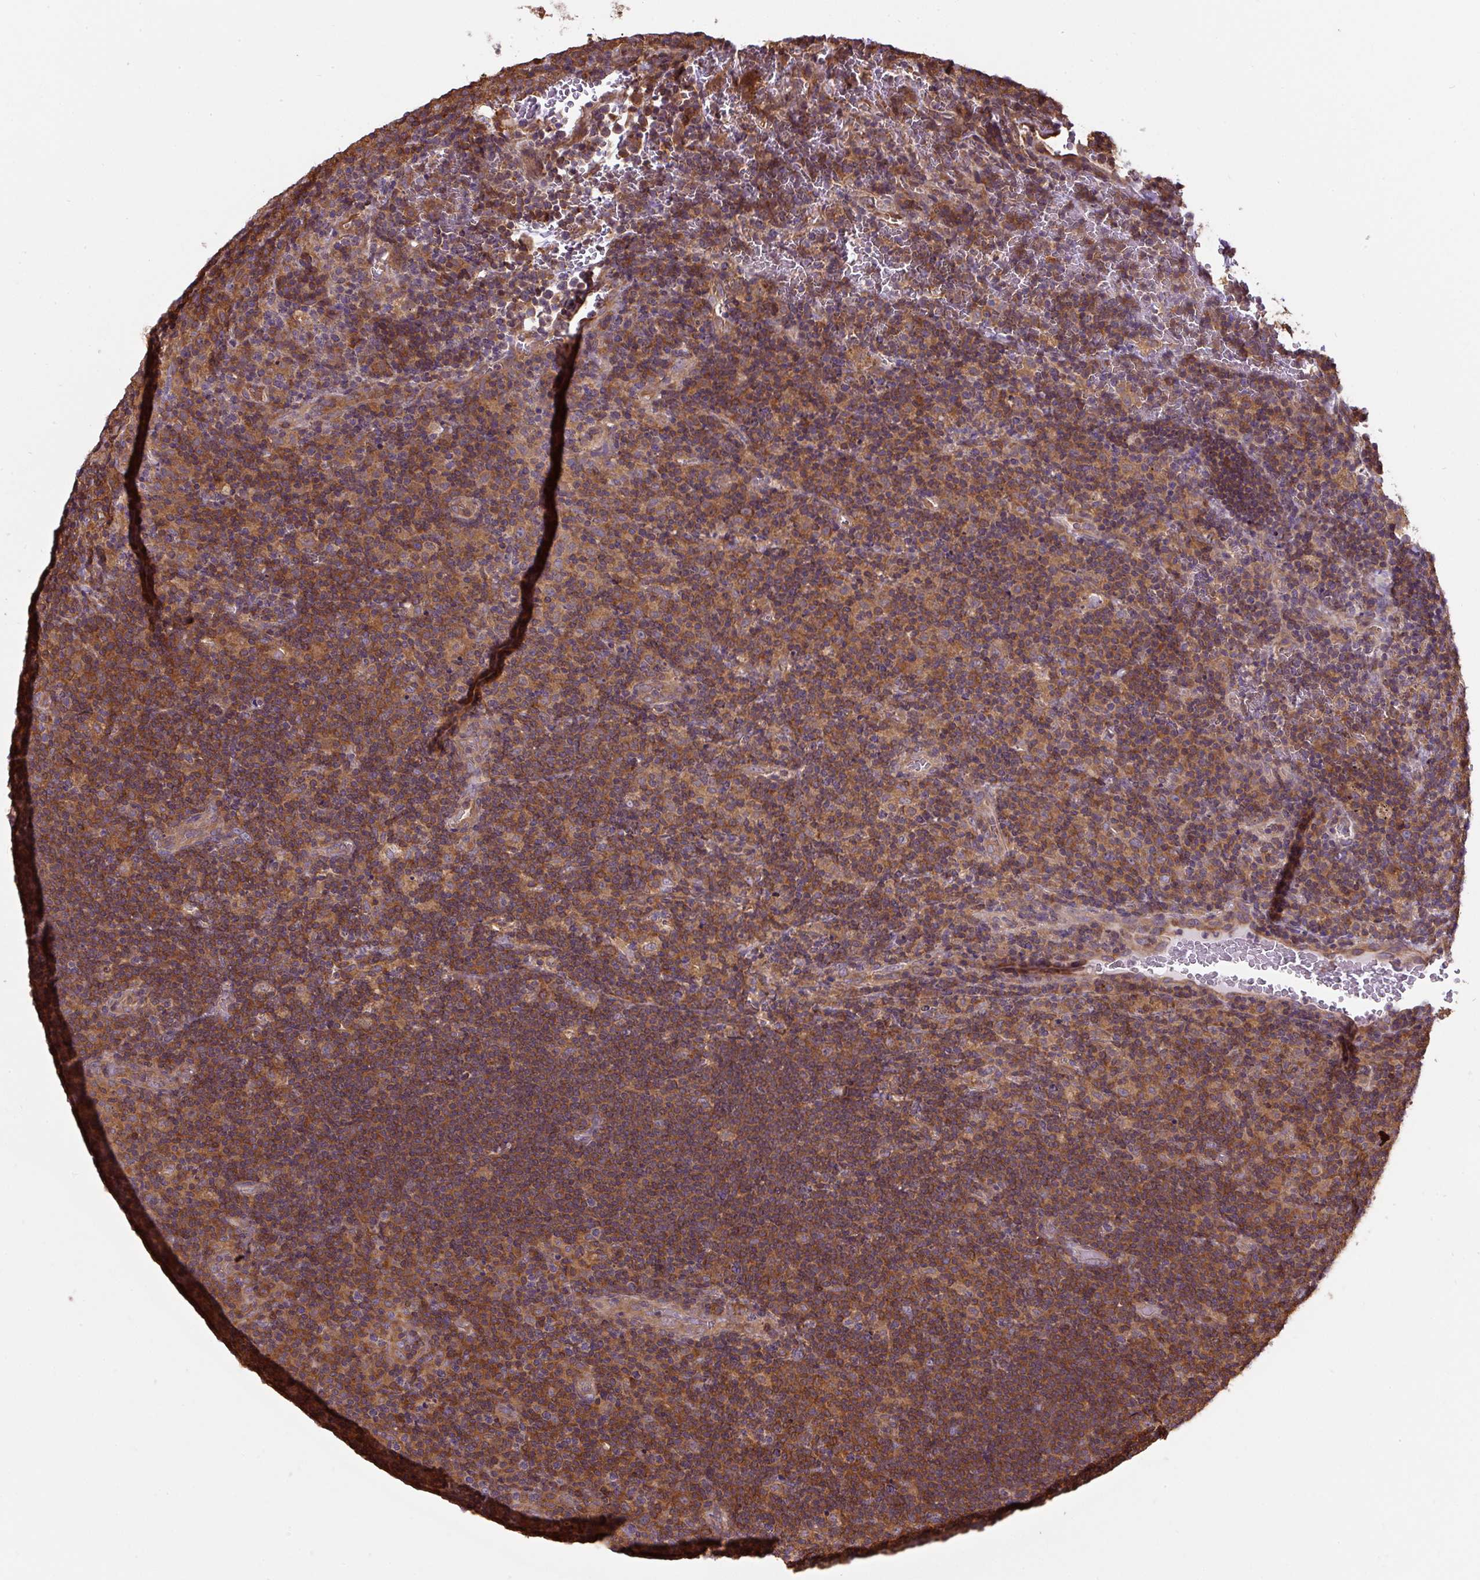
{"staining": {"intensity": "moderate", "quantity": ">75%", "location": "cytoplasmic/membranous"}, "tissue": "lymphoma", "cell_type": "Tumor cells", "image_type": "cancer", "snomed": [{"axis": "morphology", "description": "Hodgkin's disease, NOS"}, {"axis": "topography", "description": "Lymph node"}], "caption": "Lymphoma was stained to show a protein in brown. There is medium levels of moderate cytoplasmic/membranous expression in approximately >75% of tumor cells.", "gene": "ST13", "patient": {"sex": "female", "age": 57}}